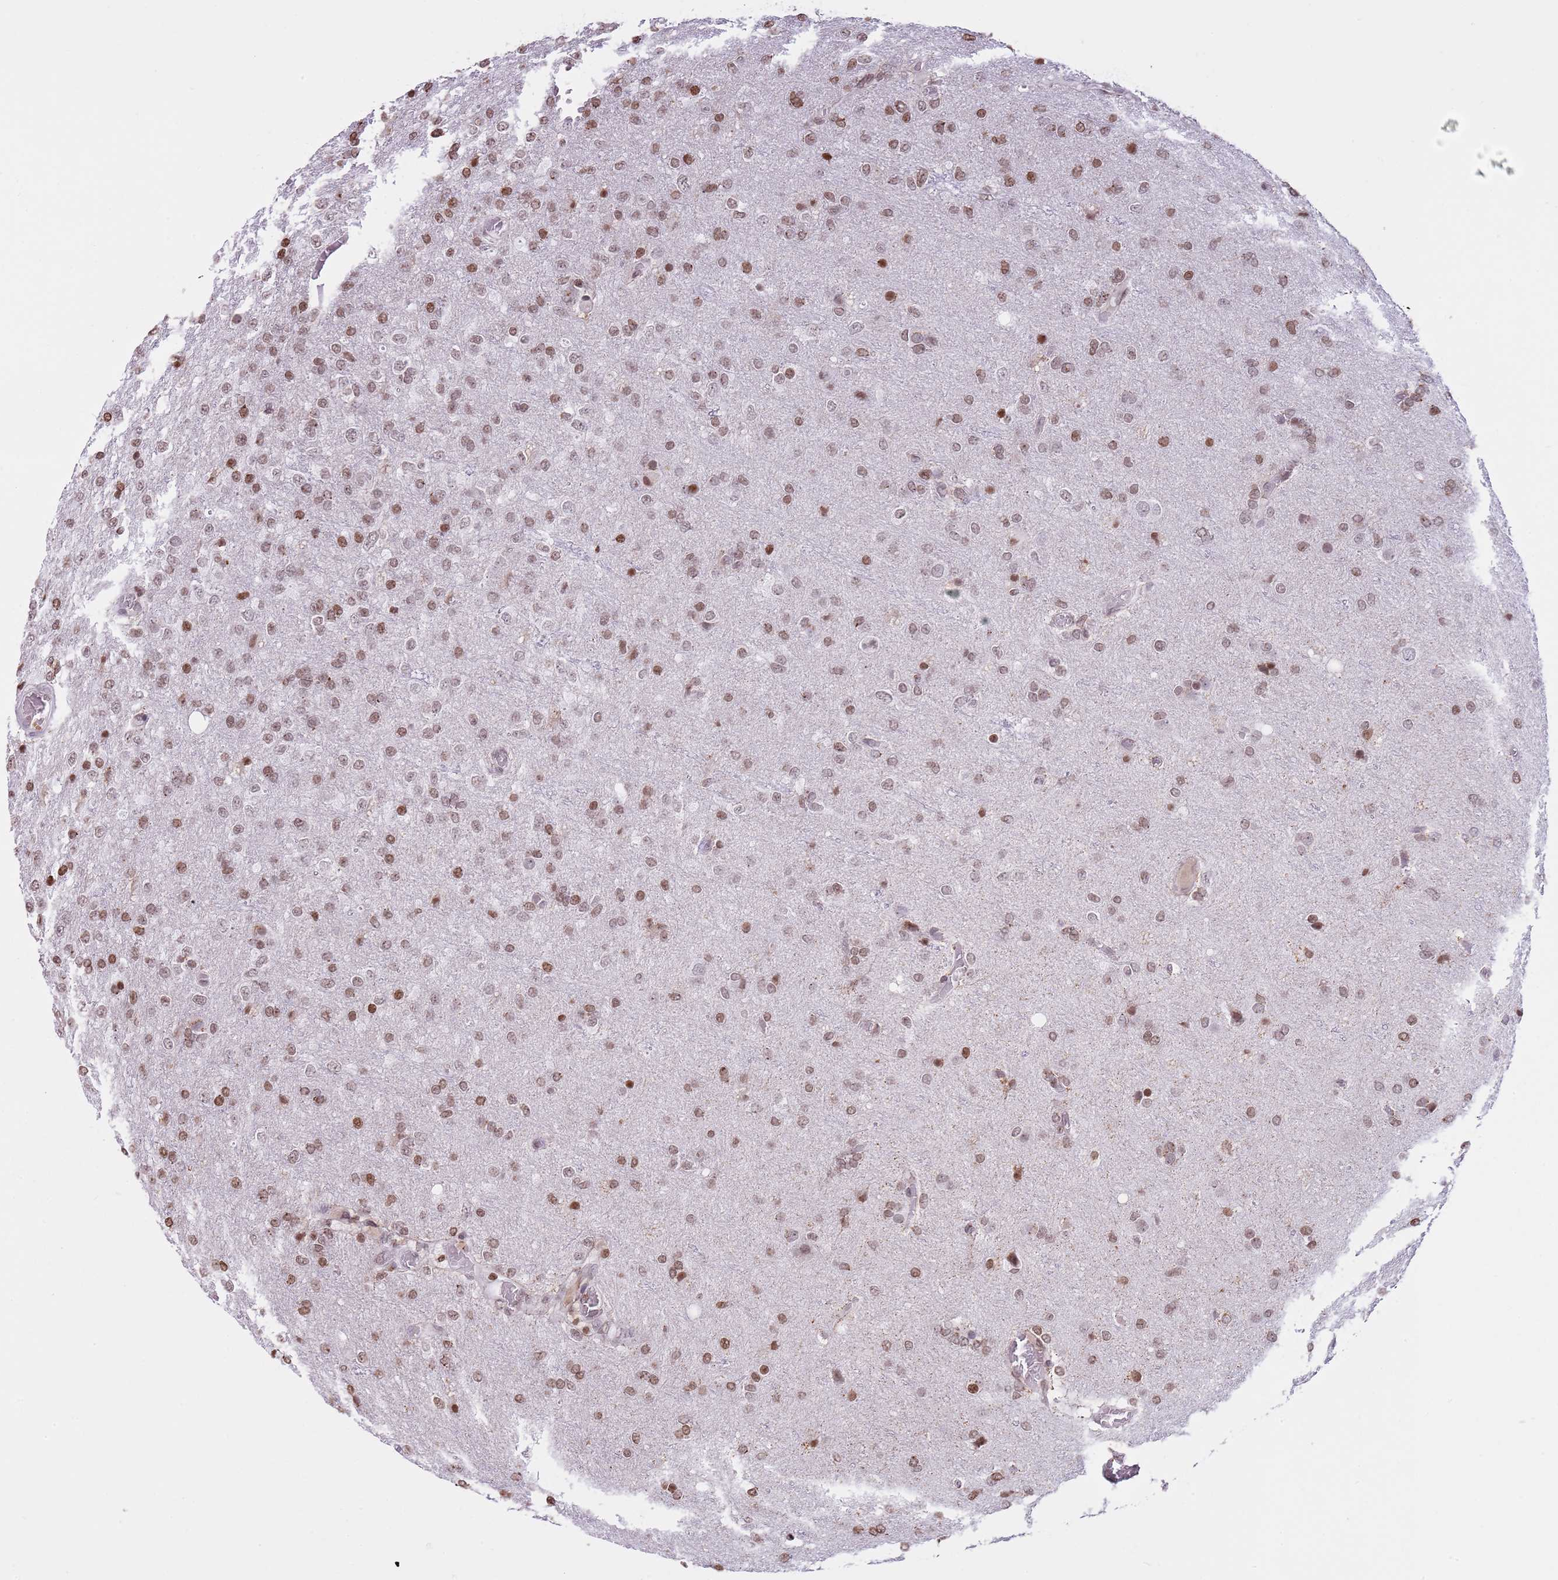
{"staining": {"intensity": "moderate", "quantity": ">75%", "location": "nuclear"}, "tissue": "glioma", "cell_type": "Tumor cells", "image_type": "cancer", "snomed": [{"axis": "morphology", "description": "Glioma, malignant, High grade"}, {"axis": "topography", "description": "Brain"}], "caption": "The immunohistochemical stain shows moderate nuclear positivity in tumor cells of glioma tissue.", "gene": "KPNA3", "patient": {"sex": "female", "age": 74}}